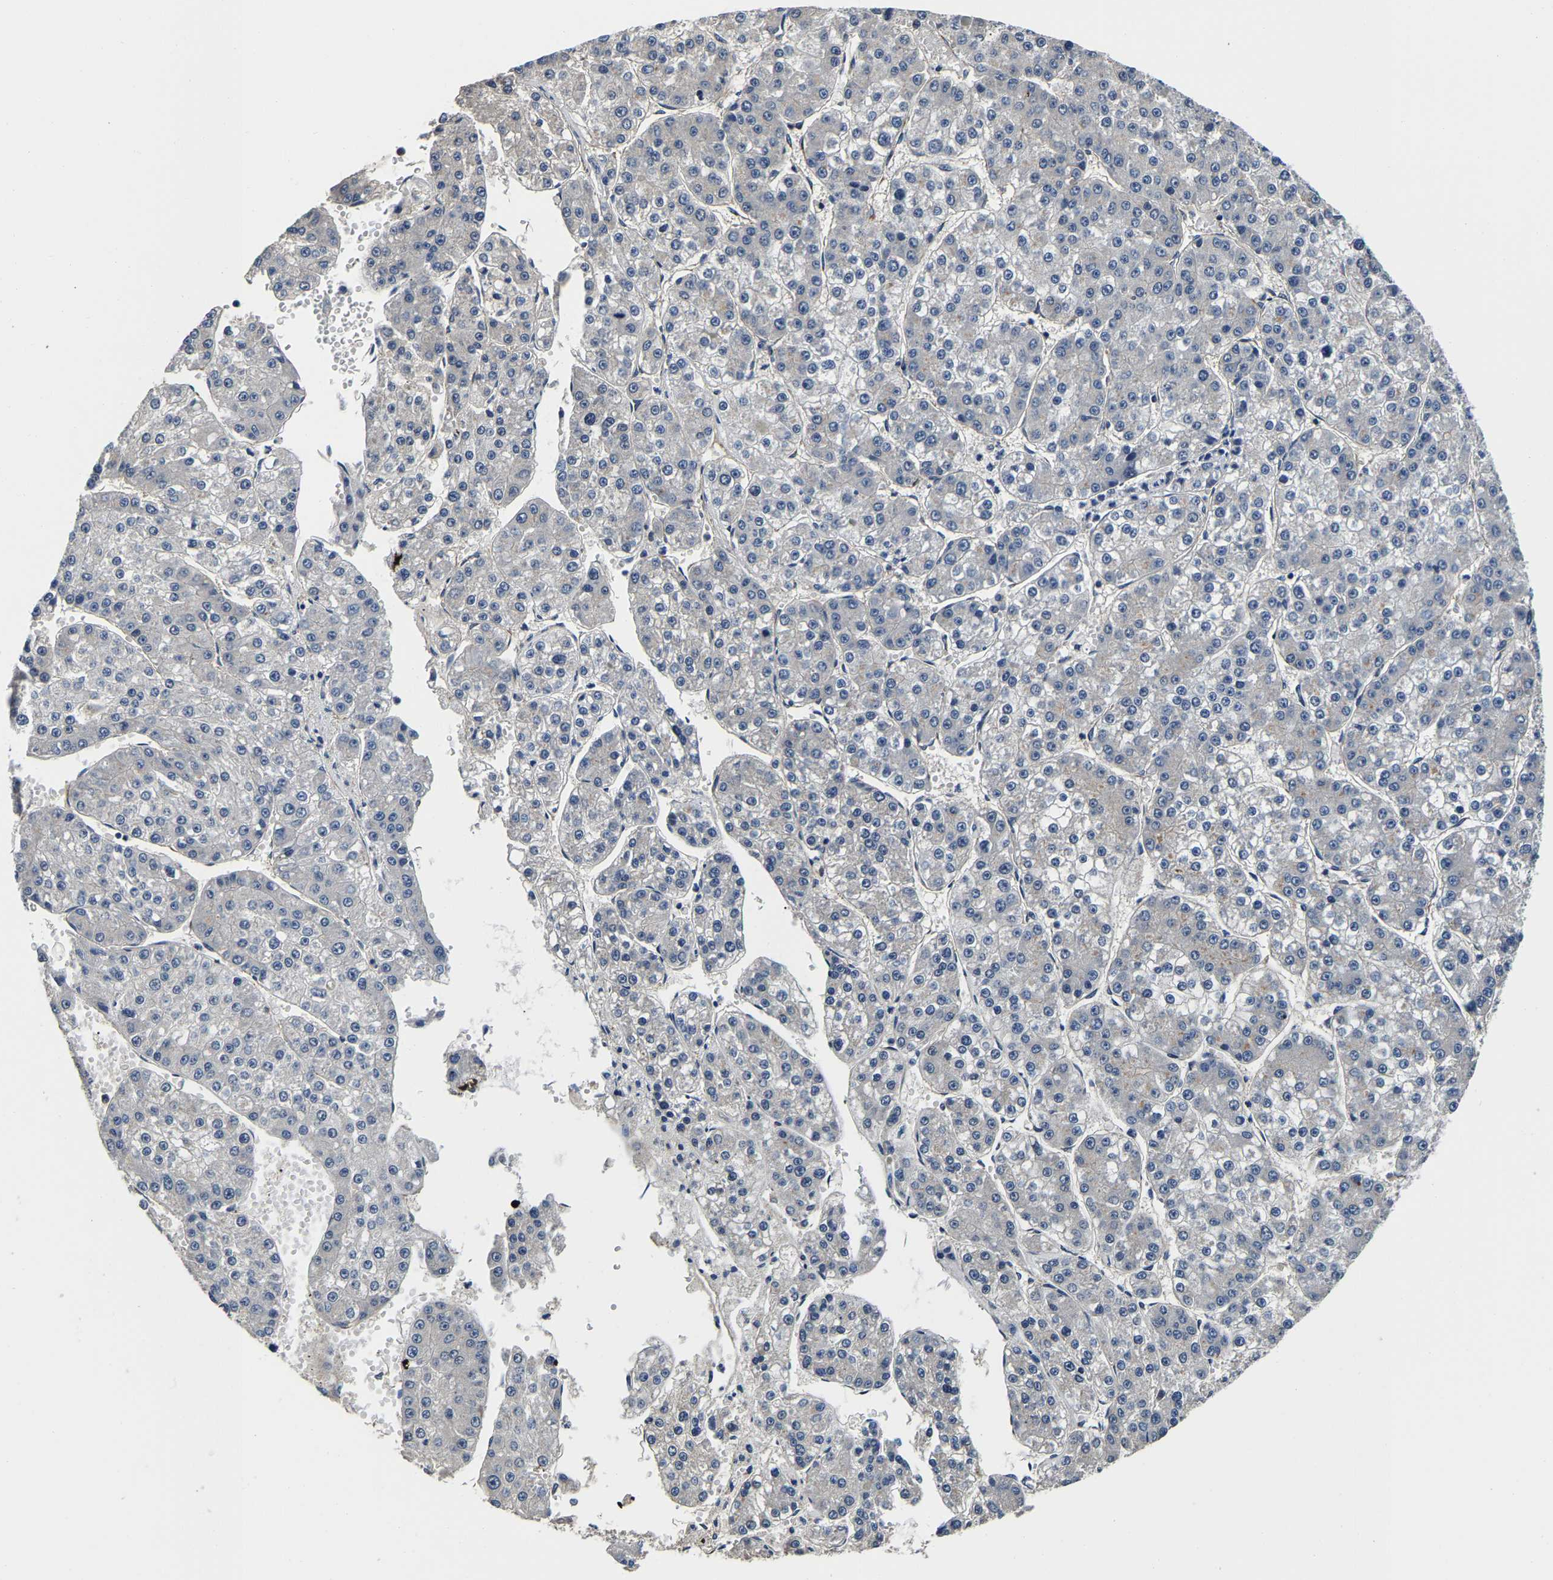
{"staining": {"intensity": "negative", "quantity": "none", "location": "none"}, "tissue": "liver cancer", "cell_type": "Tumor cells", "image_type": "cancer", "snomed": [{"axis": "morphology", "description": "Carcinoma, Hepatocellular, NOS"}, {"axis": "topography", "description": "Liver"}], "caption": "Human liver hepatocellular carcinoma stained for a protein using immunohistochemistry (IHC) displays no positivity in tumor cells.", "gene": "SH3GLB1", "patient": {"sex": "female", "age": 73}}